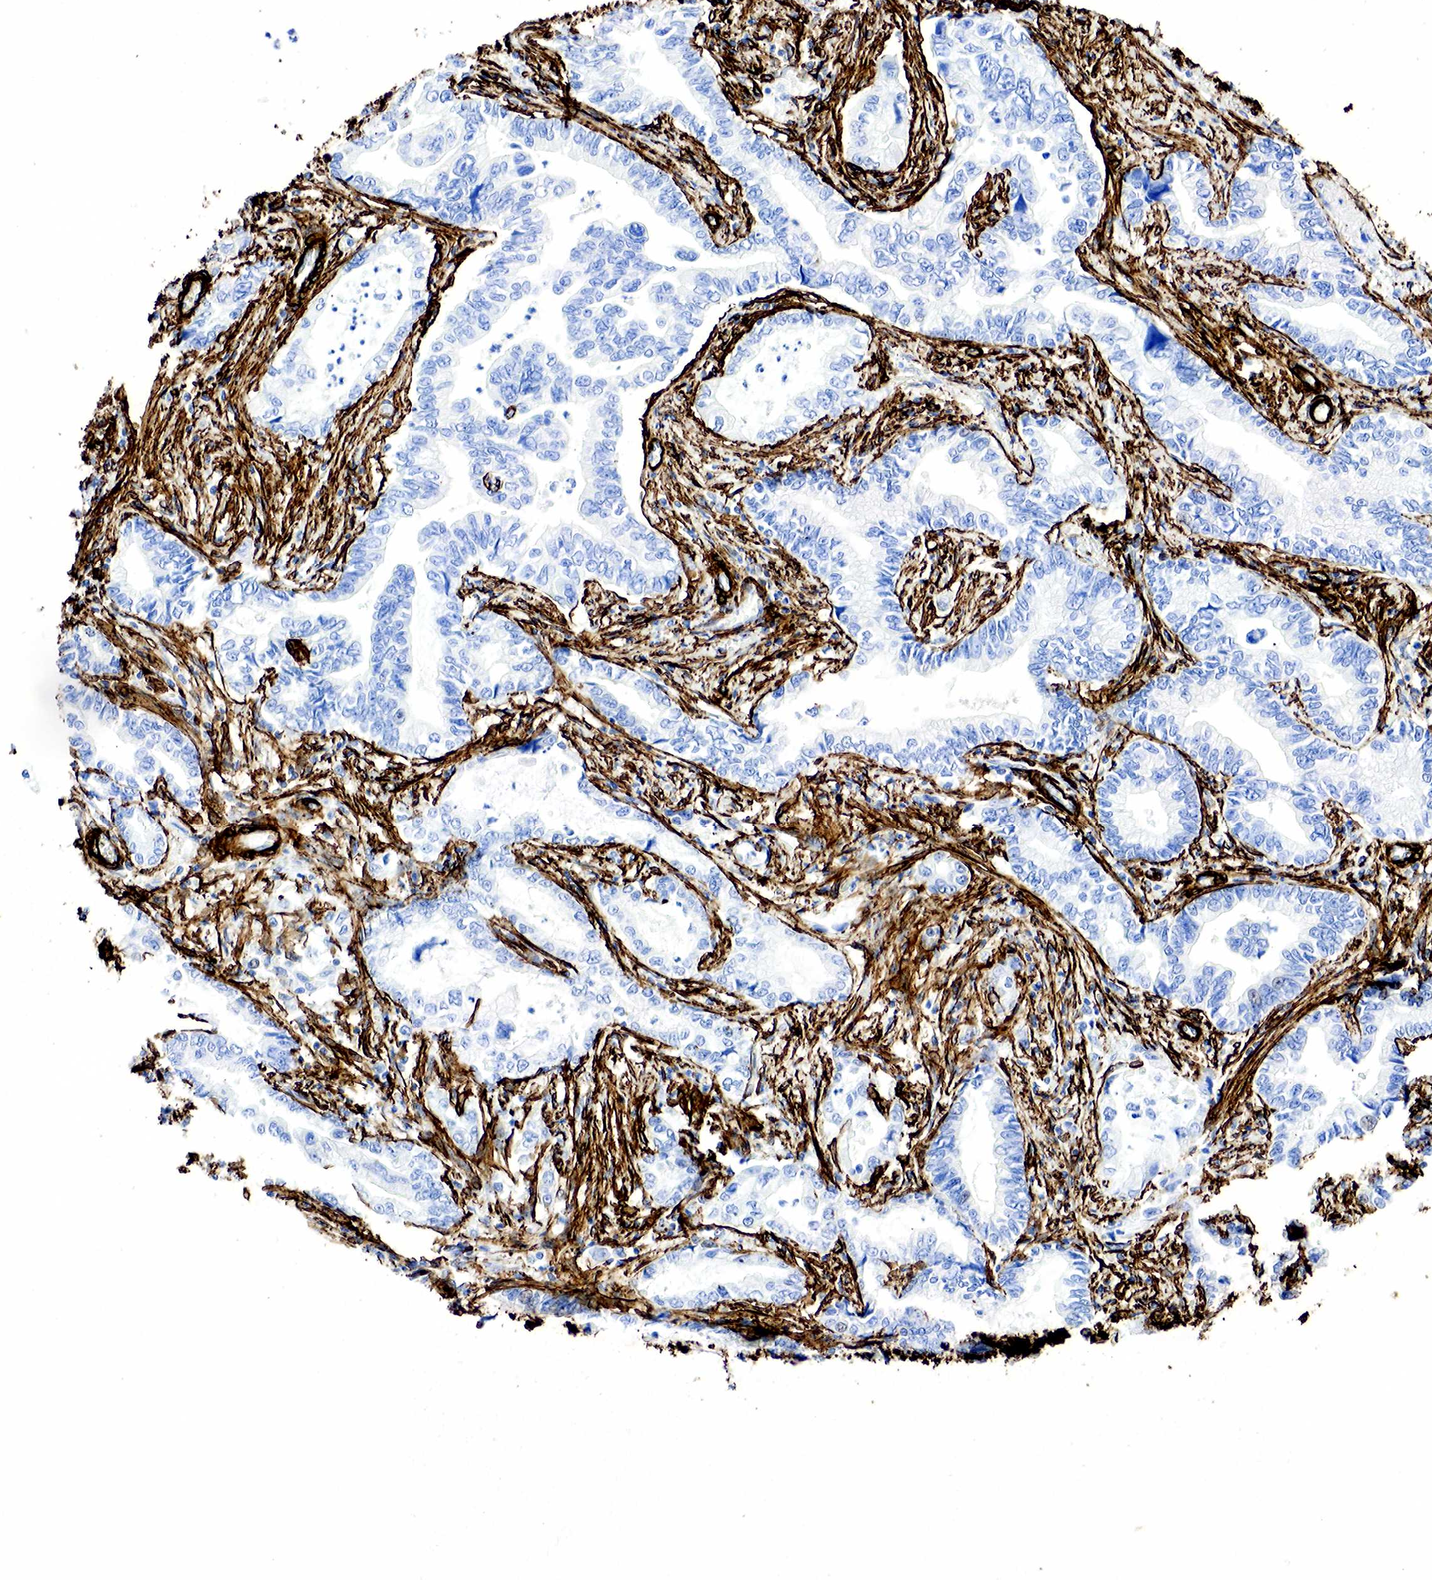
{"staining": {"intensity": "negative", "quantity": "none", "location": "none"}, "tissue": "stomach cancer", "cell_type": "Tumor cells", "image_type": "cancer", "snomed": [{"axis": "morphology", "description": "Adenocarcinoma, NOS"}, {"axis": "topography", "description": "Pancreas"}, {"axis": "topography", "description": "Stomach, upper"}], "caption": "Tumor cells show no significant protein expression in stomach cancer.", "gene": "ACTA2", "patient": {"sex": "male", "age": 77}}